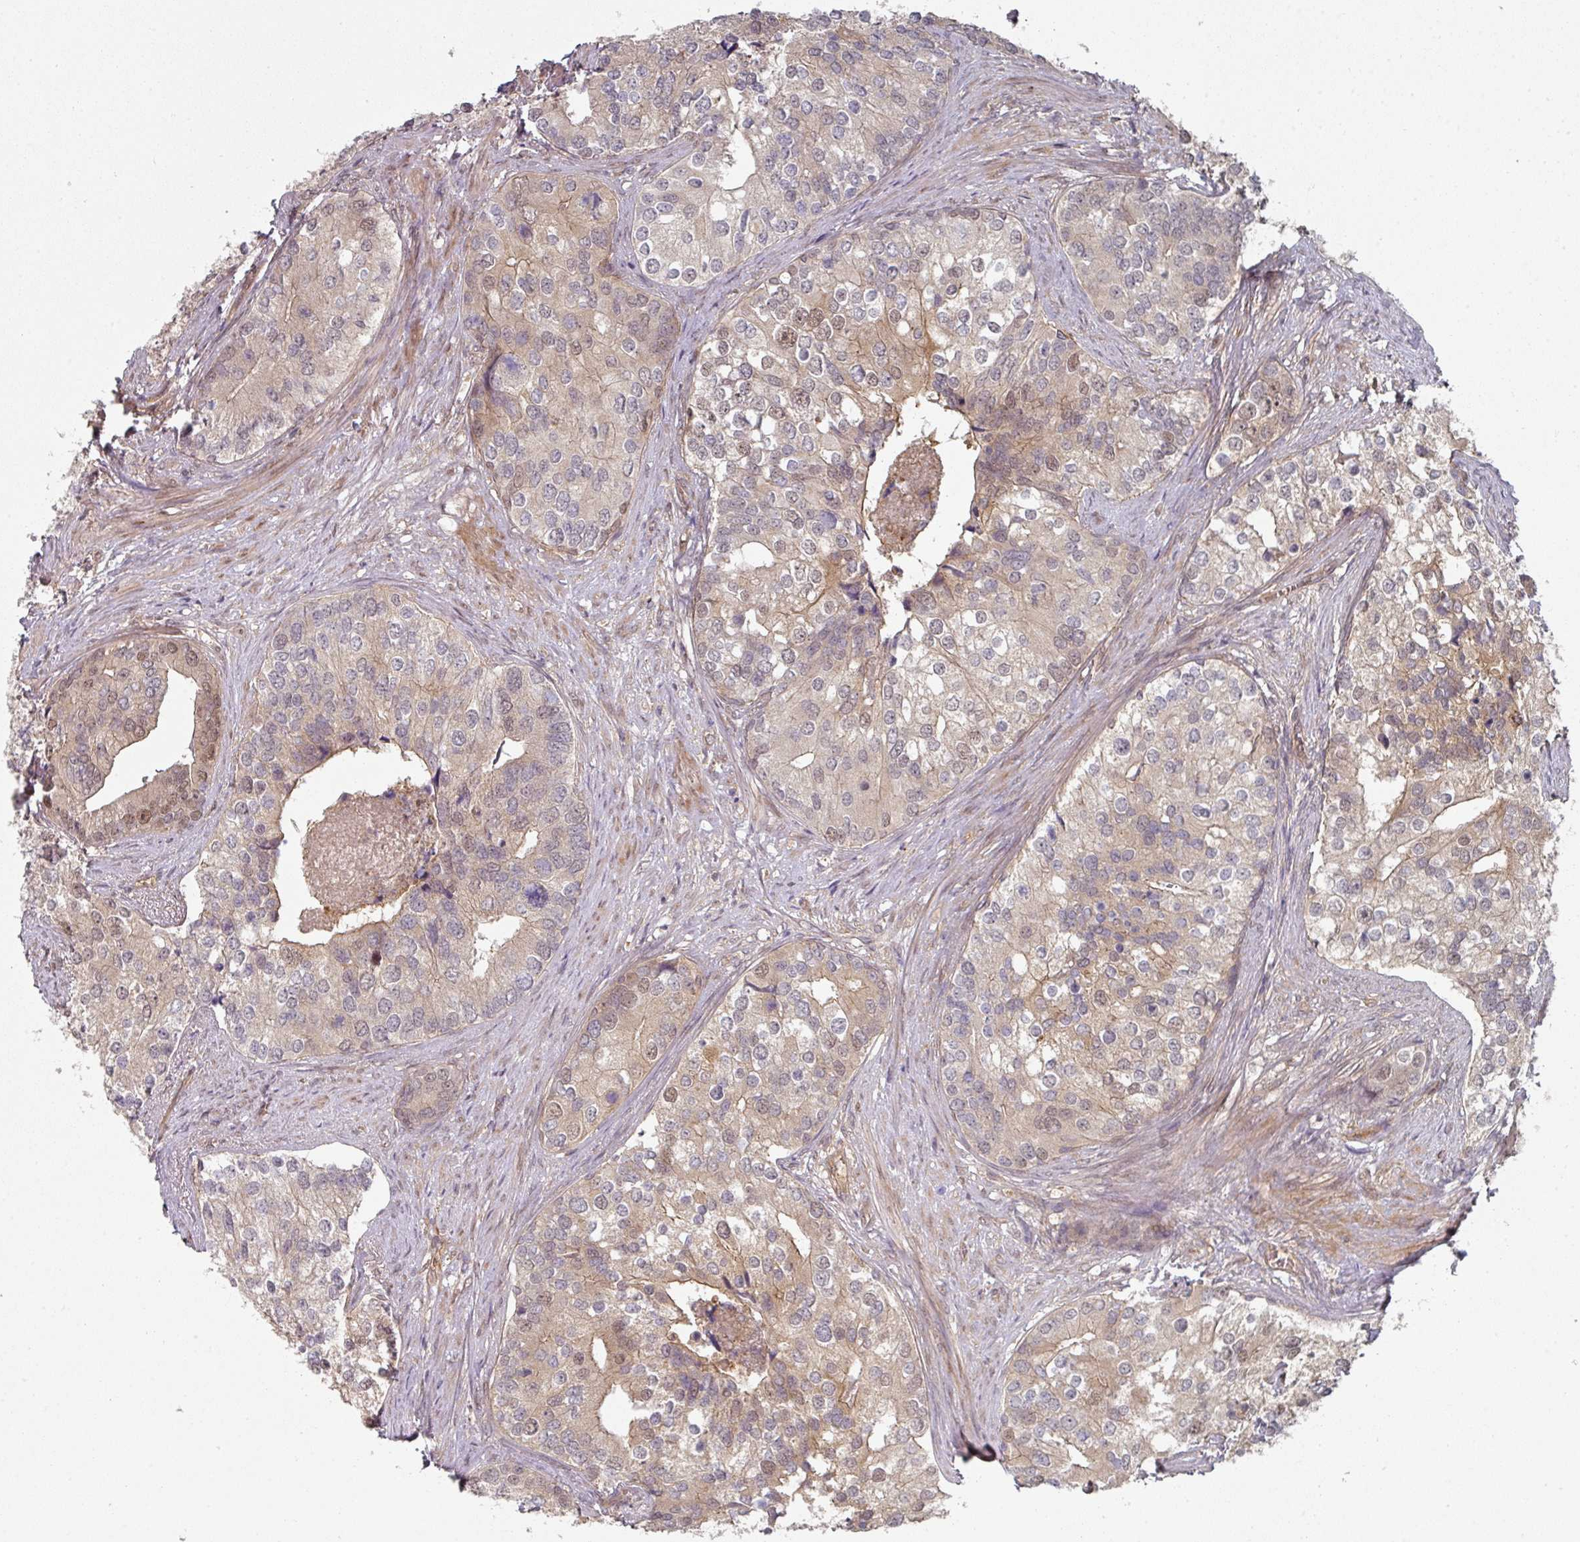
{"staining": {"intensity": "moderate", "quantity": "<25%", "location": "nuclear"}, "tissue": "prostate cancer", "cell_type": "Tumor cells", "image_type": "cancer", "snomed": [{"axis": "morphology", "description": "Adenocarcinoma, High grade"}, {"axis": "topography", "description": "Prostate"}], "caption": "Brown immunohistochemical staining in human prostate cancer shows moderate nuclear positivity in about <25% of tumor cells.", "gene": "PSME3IP1", "patient": {"sex": "male", "age": 62}}